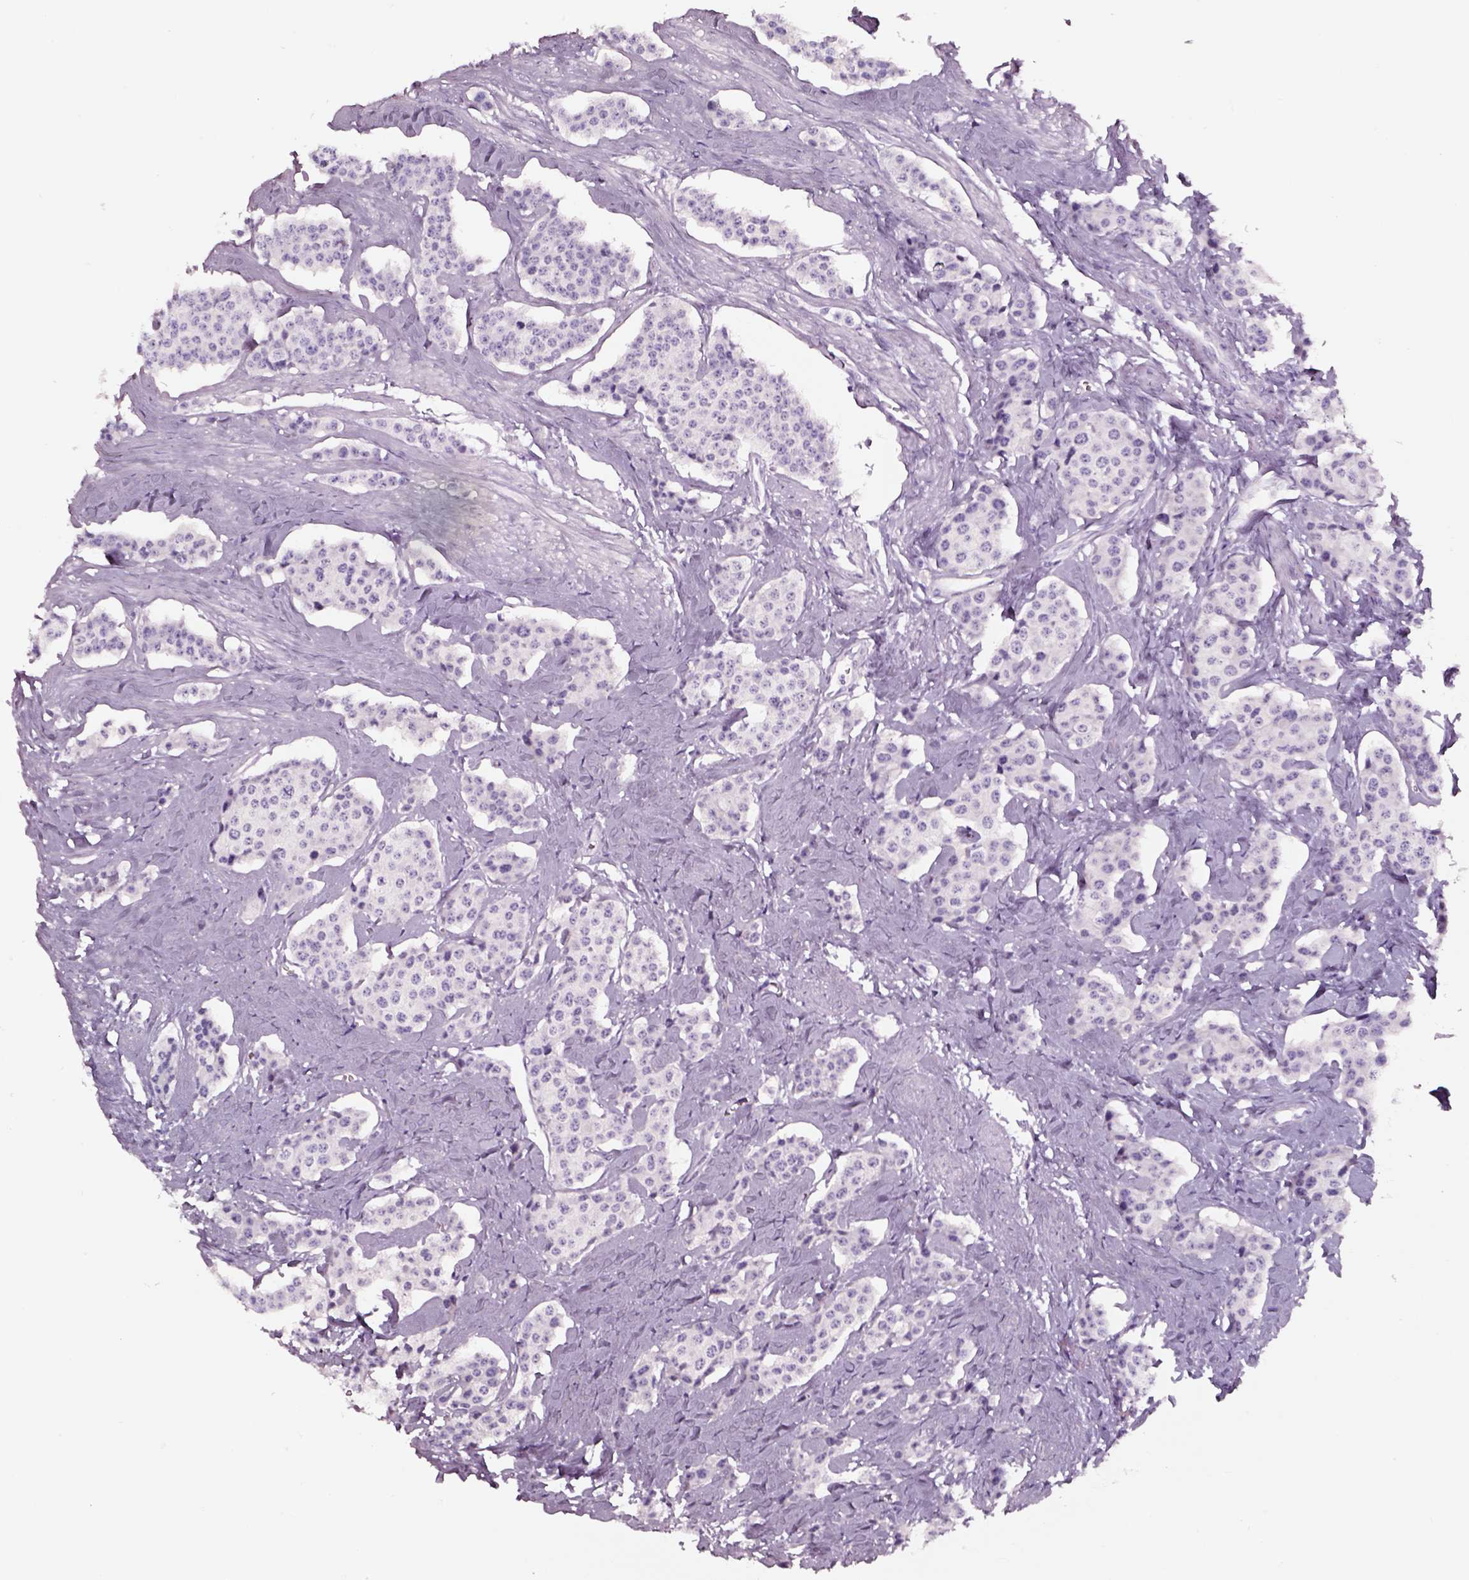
{"staining": {"intensity": "negative", "quantity": "none", "location": "none"}, "tissue": "carcinoid", "cell_type": "Tumor cells", "image_type": "cancer", "snomed": [{"axis": "morphology", "description": "Carcinoid, malignant, NOS"}, {"axis": "topography", "description": "Small intestine"}], "caption": "Tumor cells show no significant positivity in carcinoid.", "gene": "SMIM17", "patient": {"sex": "female", "age": 64}}